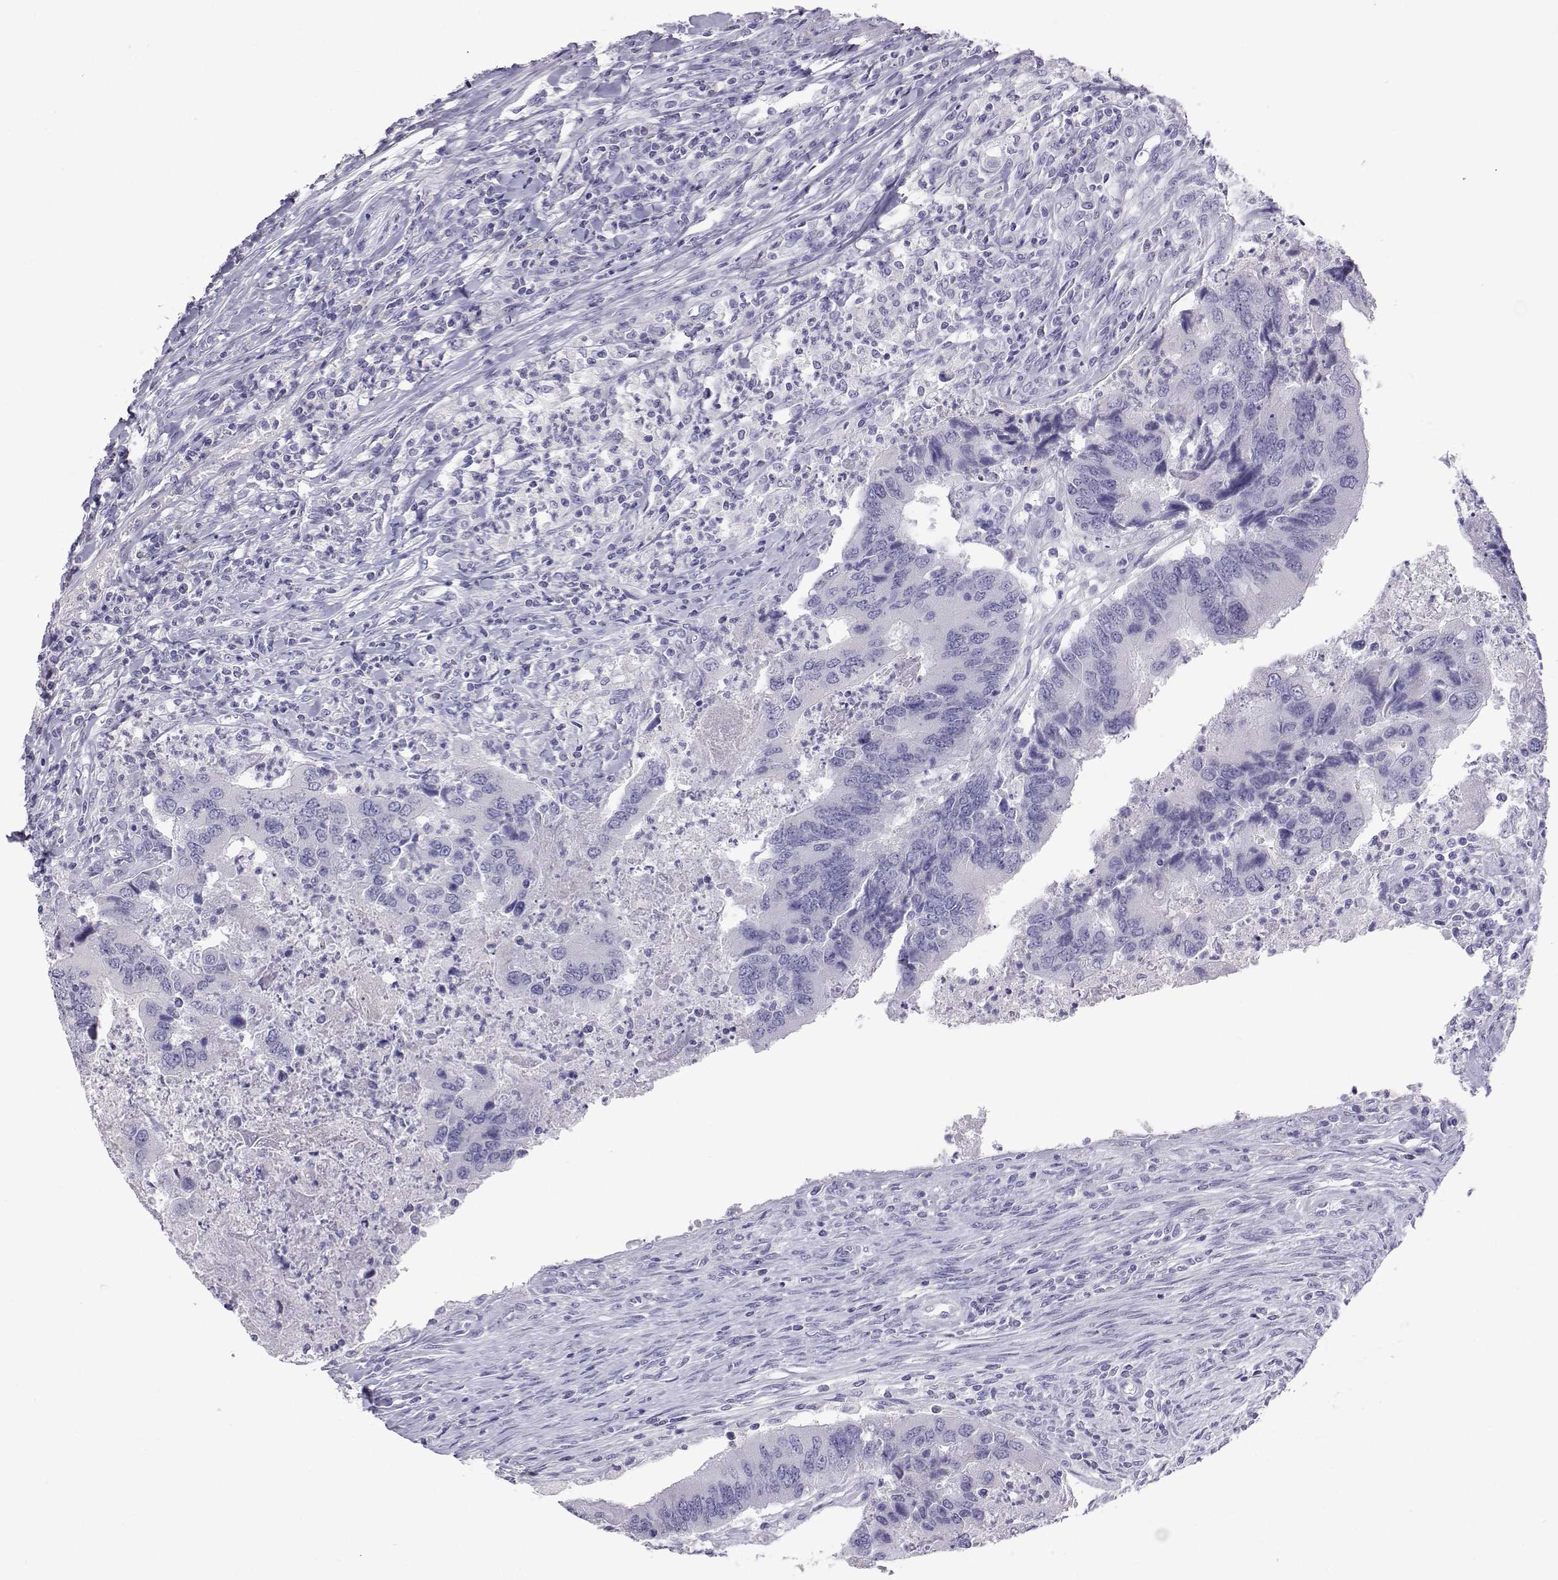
{"staining": {"intensity": "negative", "quantity": "none", "location": "none"}, "tissue": "colorectal cancer", "cell_type": "Tumor cells", "image_type": "cancer", "snomed": [{"axis": "morphology", "description": "Adenocarcinoma, NOS"}, {"axis": "topography", "description": "Colon"}], "caption": "A histopathology image of human colorectal cancer is negative for staining in tumor cells. (Brightfield microscopy of DAB immunohistochemistry at high magnification).", "gene": "PLIN4", "patient": {"sex": "female", "age": 67}}